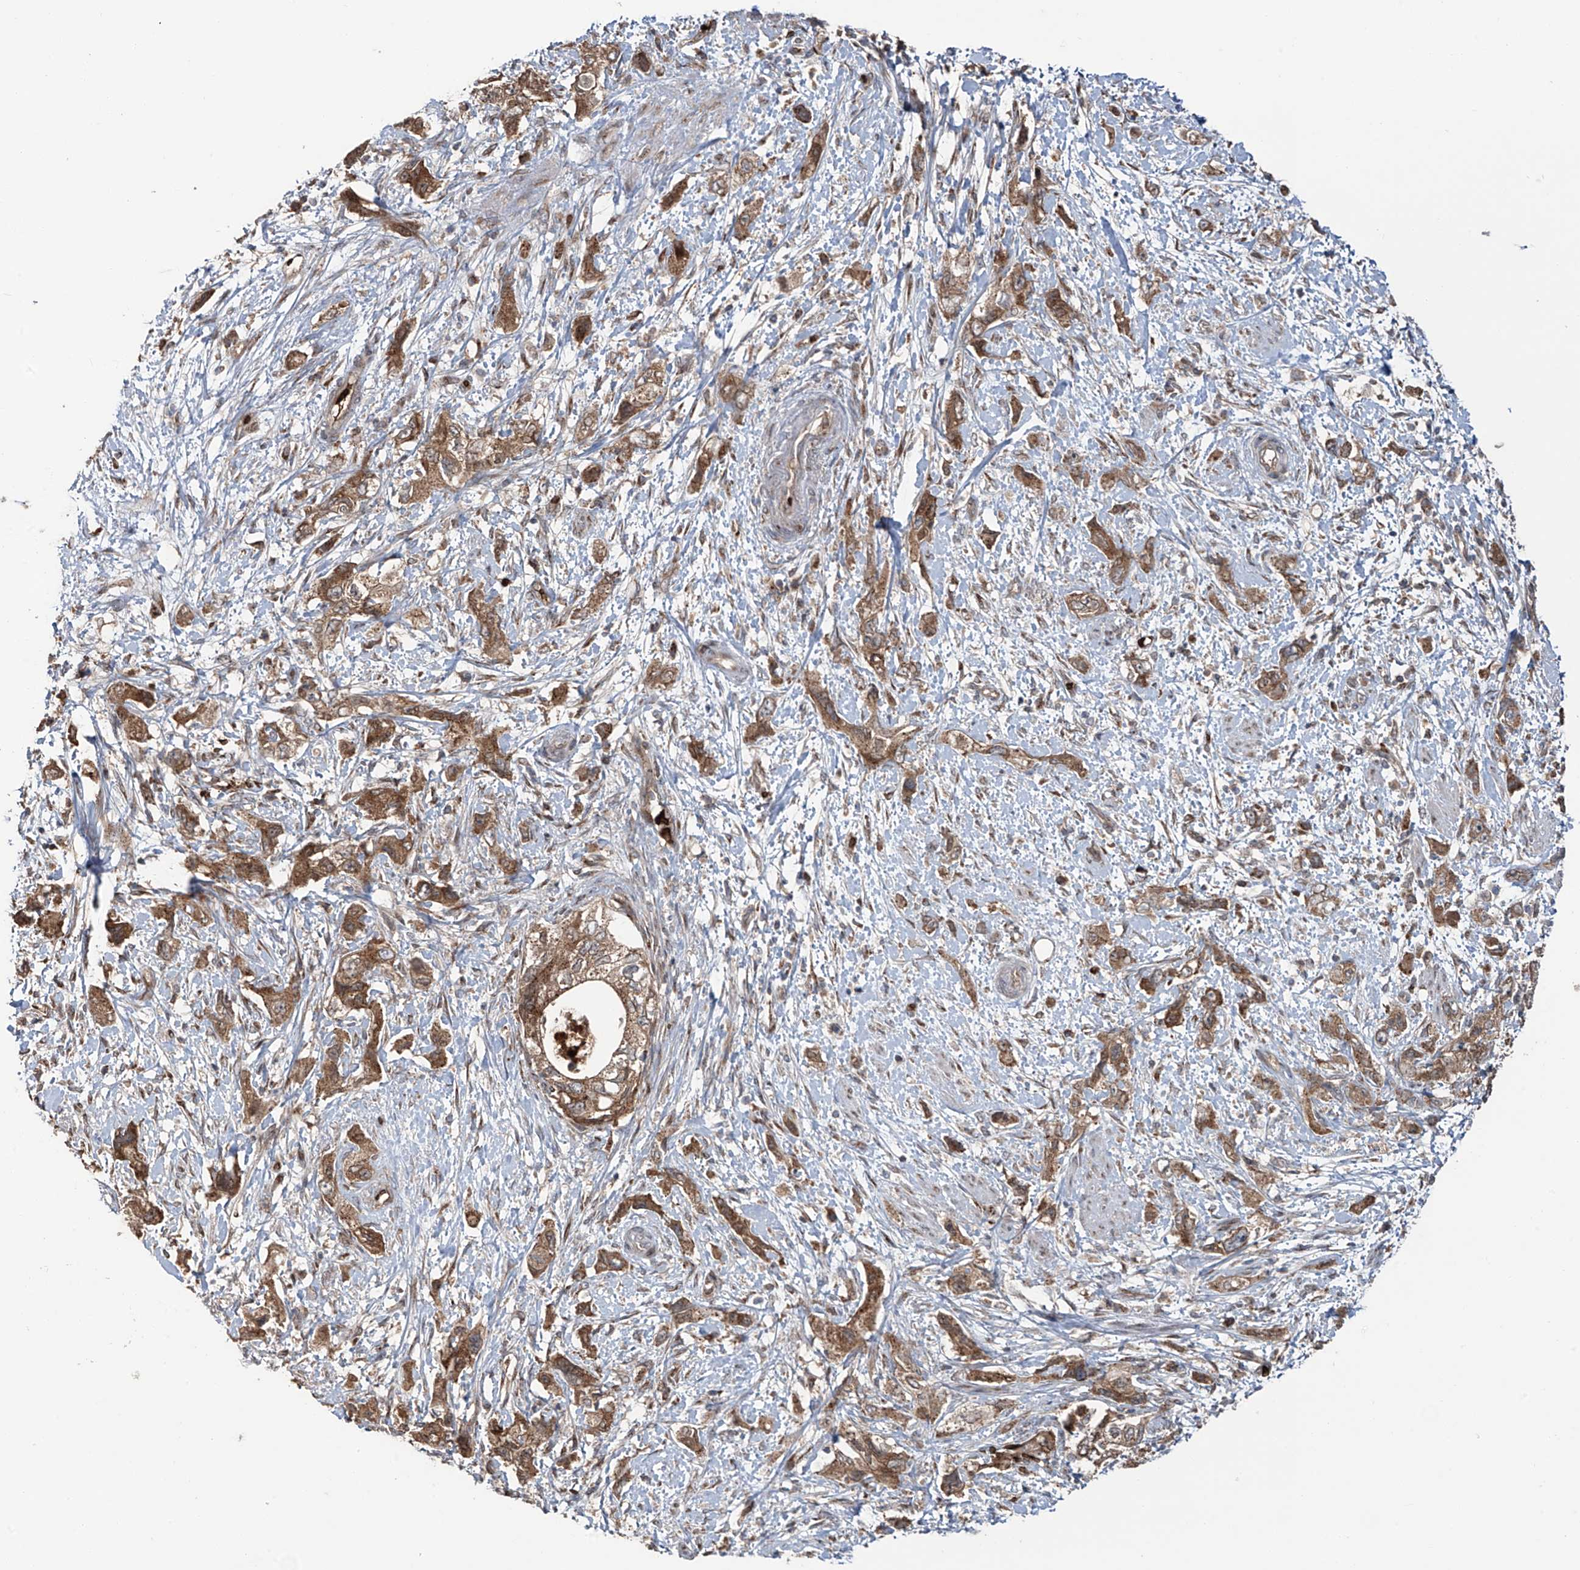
{"staining": {"intensity": "moderate", "quantity": ">75%", "location": "cytoplasmic/membranous"}, "tissue": "pancreatic cancer", "cell_type": "Tumor cells", "image_type": "cancer", "snomed": [{"axis": "morphology", "description": "Adenocarcinoma, NOS"}, {"axis": "topography", "description": "Pancreas"}], "caption": "Immunohistochemical staining of human pancreatic cancer (adenocarcinoma) displays moderate cytoplasmic/membranous protein expression in about >75% of tumor cells.", "gene": "ZDHHC9", "patient": {"sex": "female", "age": 73}}